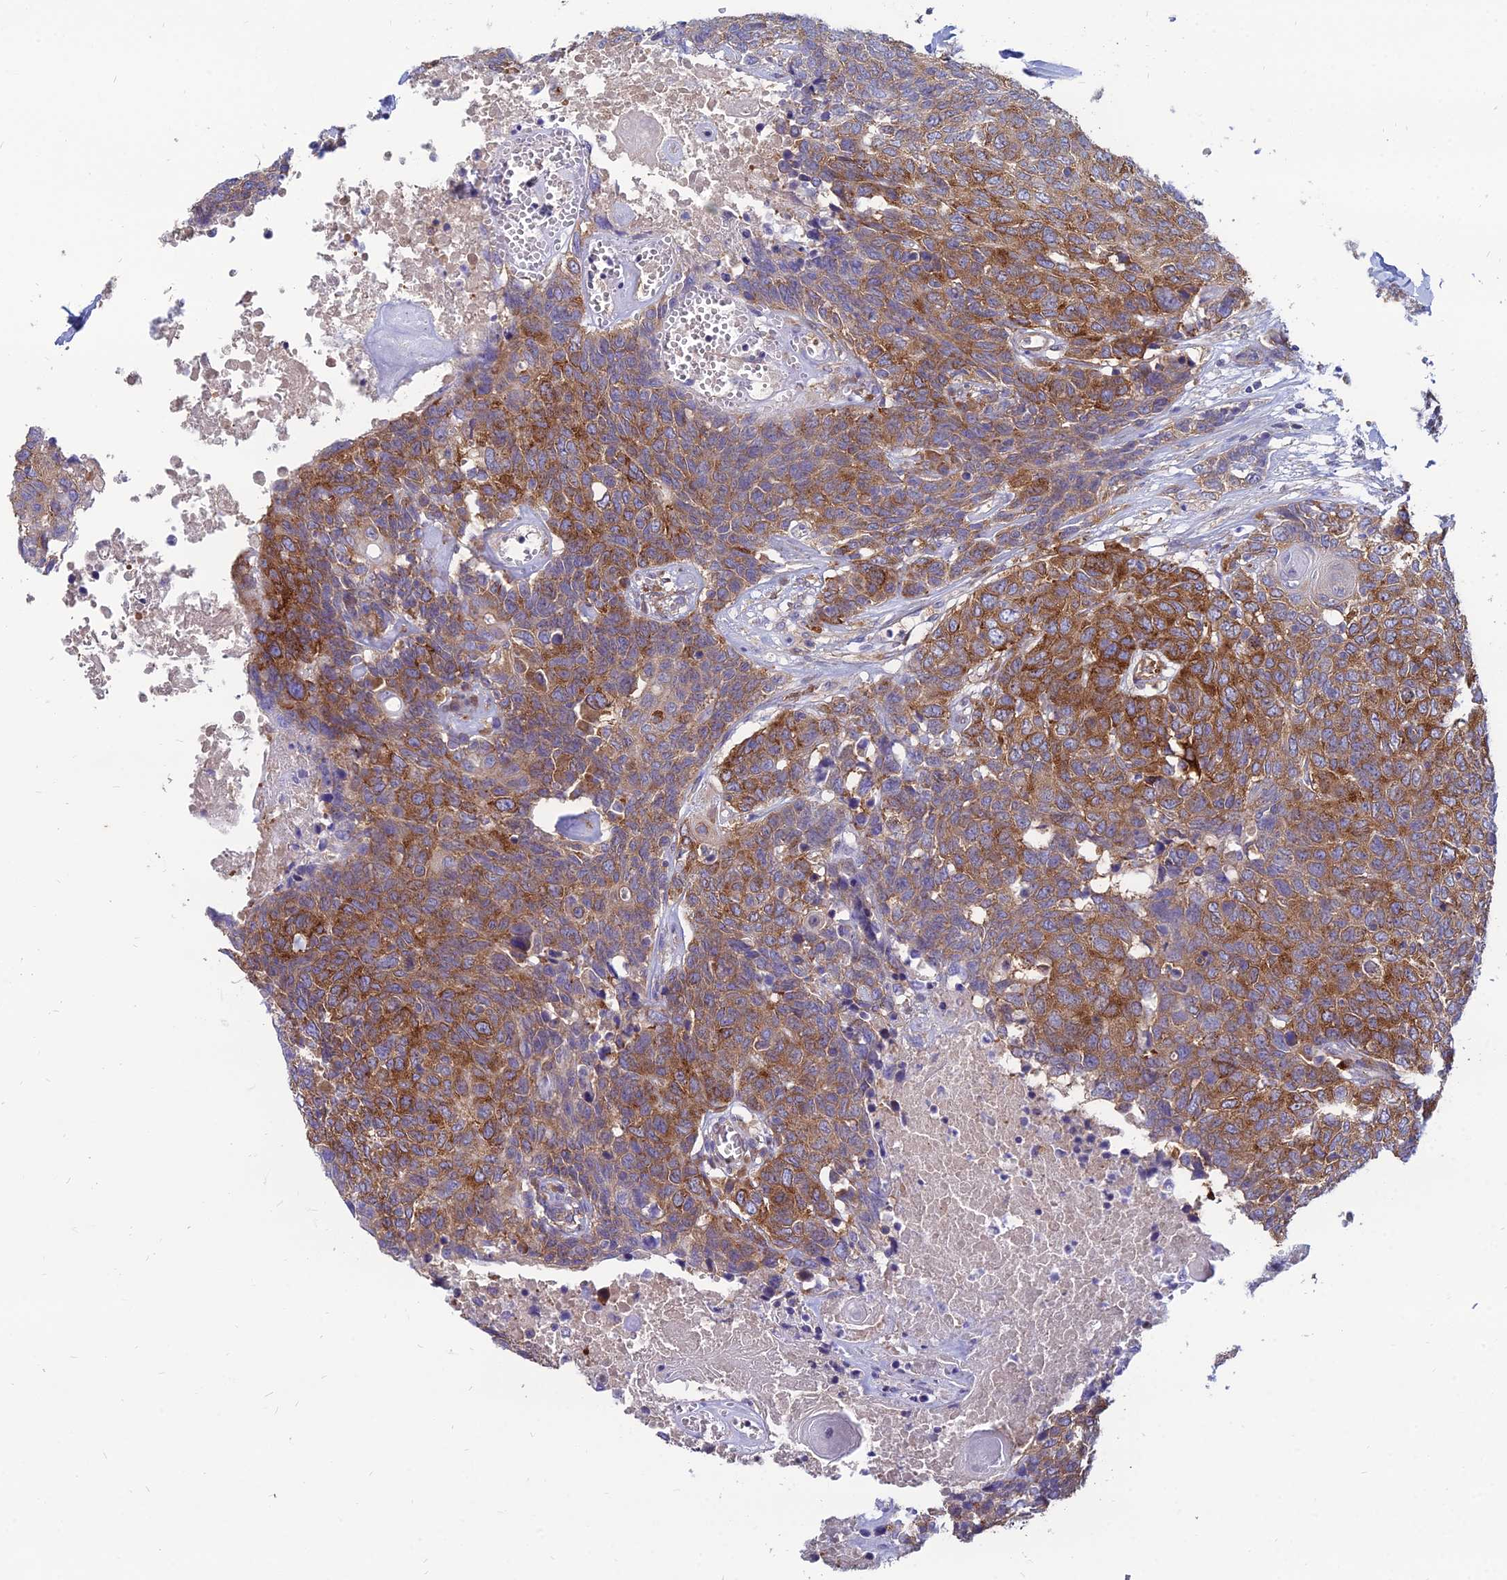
{"staining": {"intensity": "strong", "quantity": "25%-75%", "location": "cytoplasmic/membranous"}, "tissue": "head and neck cancer", "cell_type": "Tumor cells", "image_type": "cancer", "snomed": [{"axis": "morphology", "description": "Squamous cell carcinoma, NOS"}, {"axis": "topography", "description": "Head-Neck"}], "caption": "Tumor cells exhibit high levels of strong cytoplasmic/membranous positivity in approximately 25%-75% of cells in head and neck cancer (squamous cell carcinoma). (Brightfield microscopy of DAB IHC at high magnification).", "gene": "TXLNA", "patient": {"sex": "male", "age": 66}}